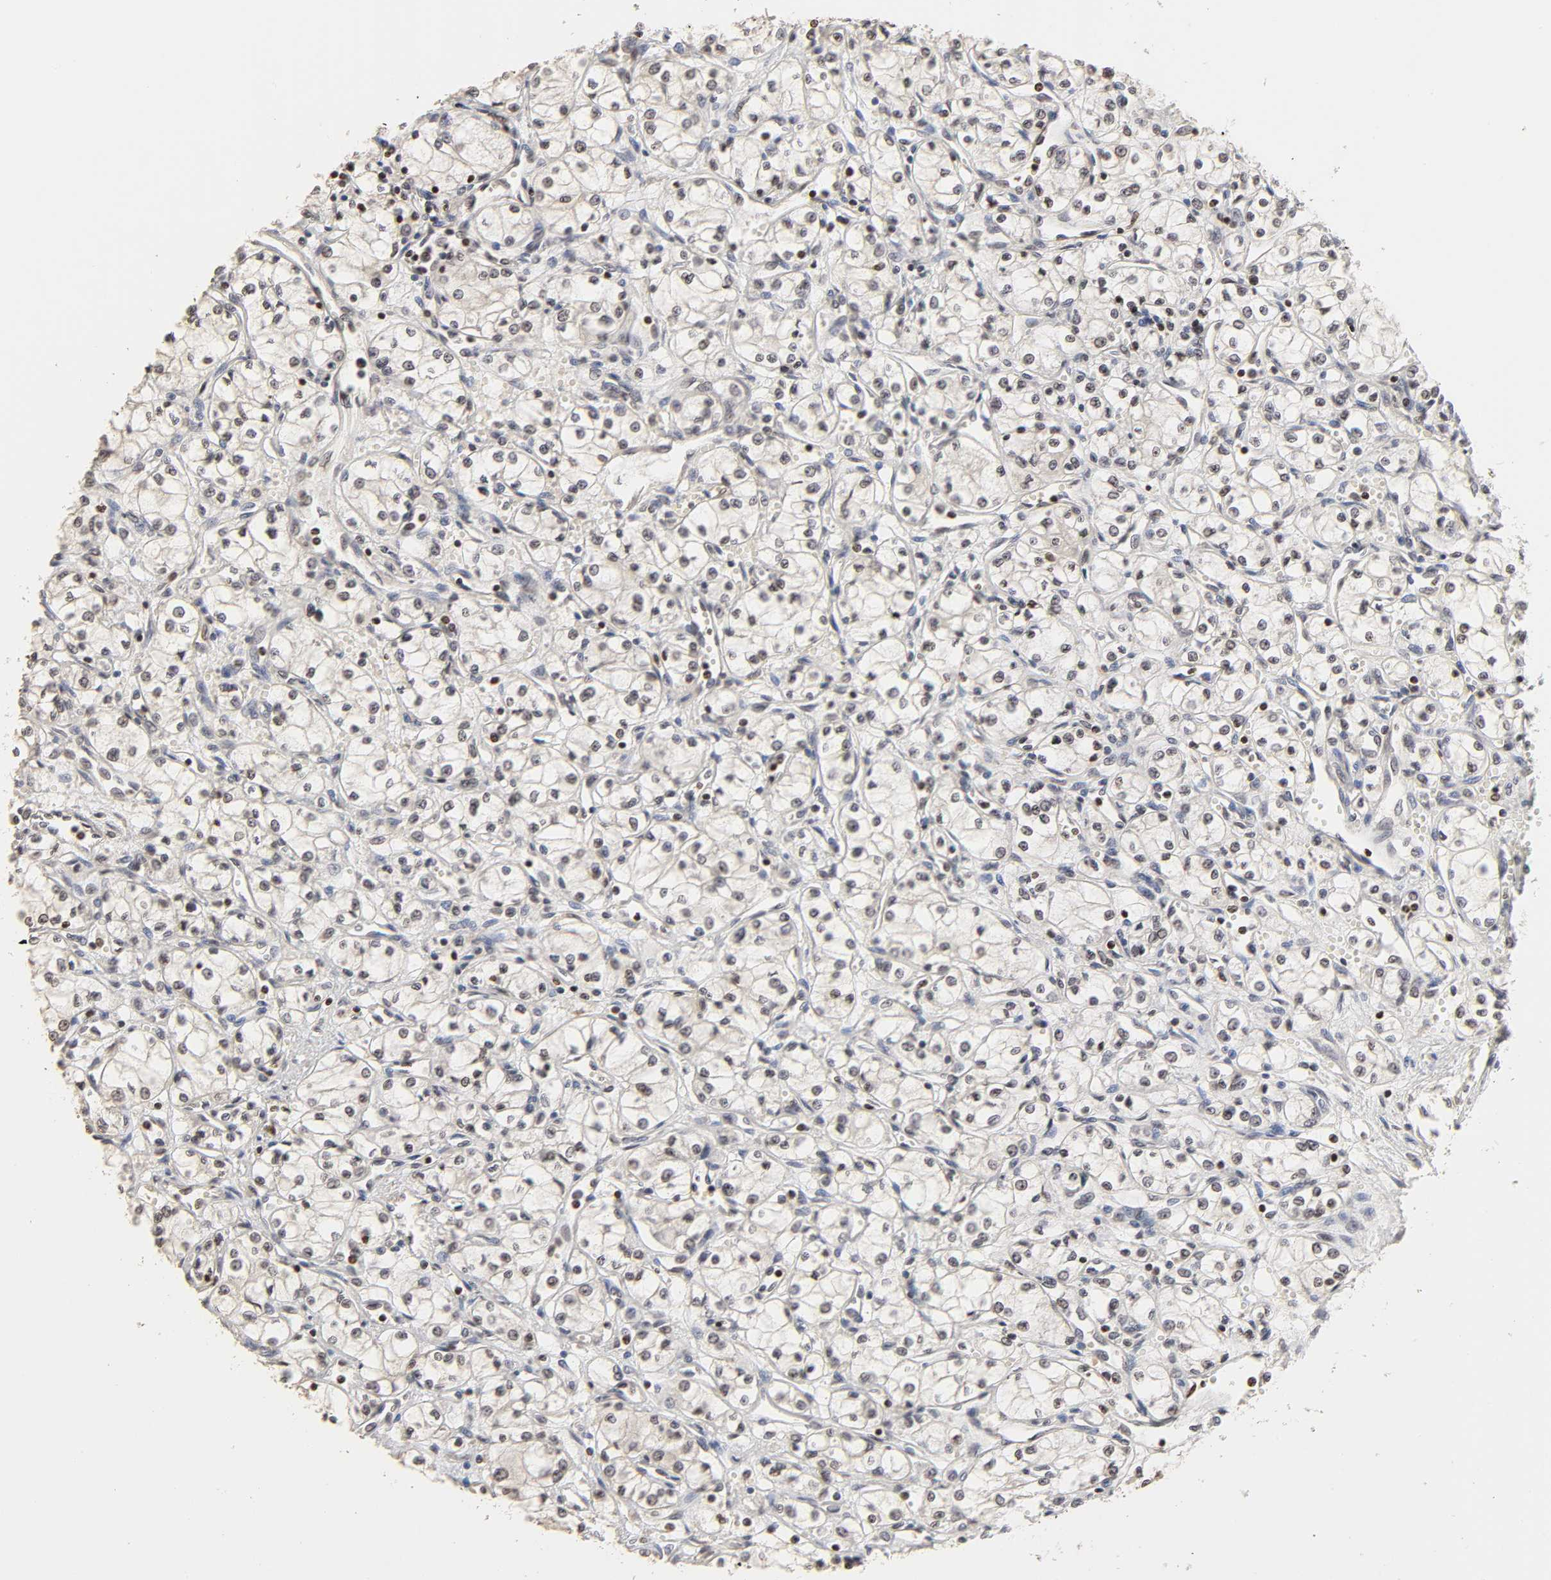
{"staining": {"intensity": "negative", "quantity": "none", "location": "none"}, "tissue": "renal cancer", "cell_type": "Tumor cells", "image_type": "cancer", "snomed": [{"axis": "morphology", "description": "Normal tissue, NOS"}, {"axis": "morphology", "description": "Adenocarcinoma, NOS"}, {"axis": "topography", "description": "Kidney"}], "caption": "IHC micrograph of adenocarcinoma (renal) stained for a protein (brown), which displays no expression in tumor cells.", "gene": "ZNF473", "patient": {"sex": "male", "age": 59}}